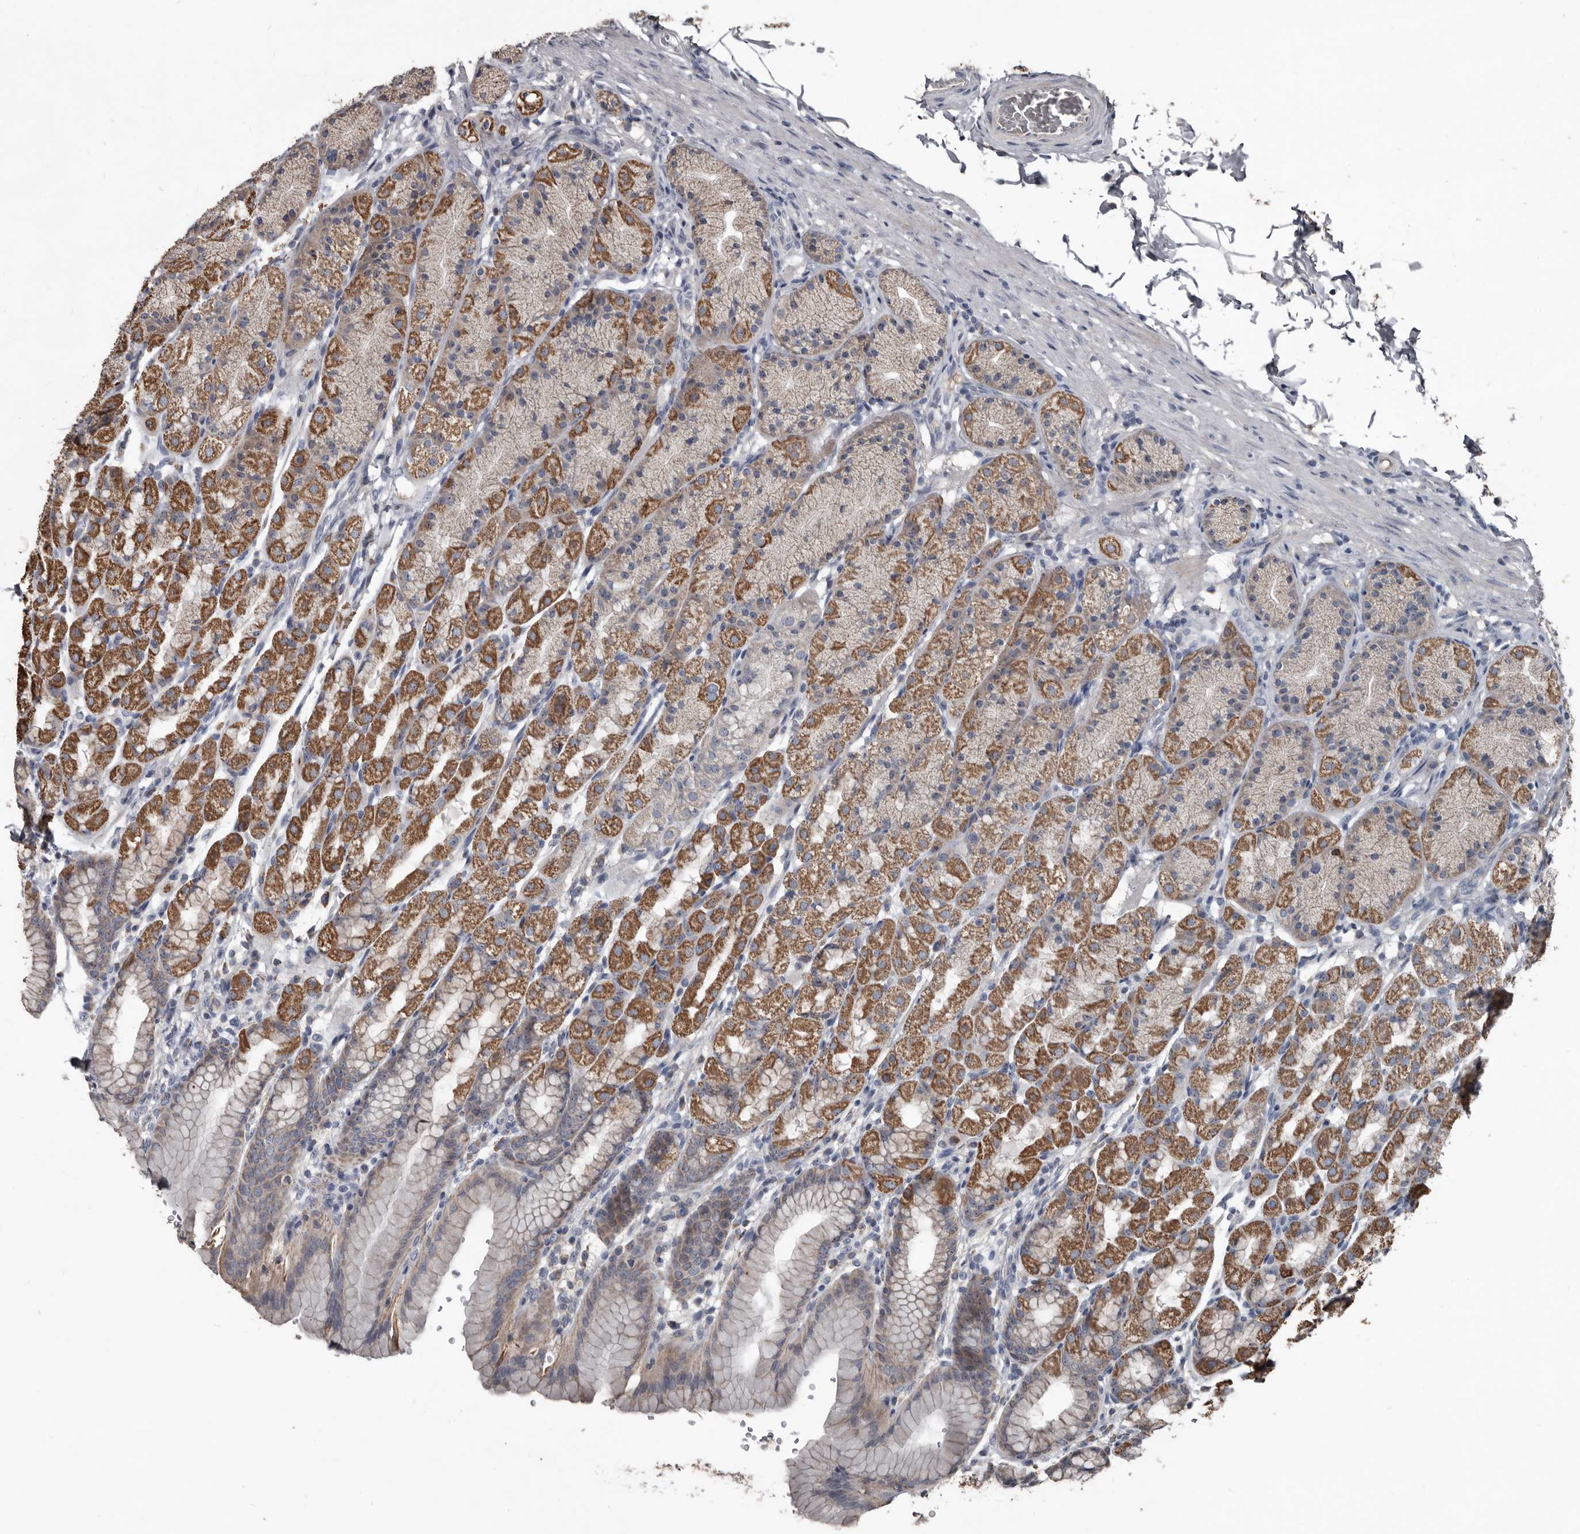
{"staining": {"intensity": "moderate", "quantity": ">75%", "location": "cytoplasmic/membranous"}, "tissue": "stomach", "cell_type": "Glandular cells", "image_type": "normal", "snomed": [{"axis": "morphology", "description": "Normal tissue, NOS"}, {"axis": "topography", "description": "Stomach"}], "caption": "Immunohistochemistry (IHC) histopathology image of normal stomach: human stomach stained using IHC exhibits medium levels of moderate protein expression localized specifically in the cytoplasmic/membranous of glandular cells, appearing as a cytoplasmic/membranous brown color.", "gene": "GREB1", "patient": {"sex": "male", "age": 42}}